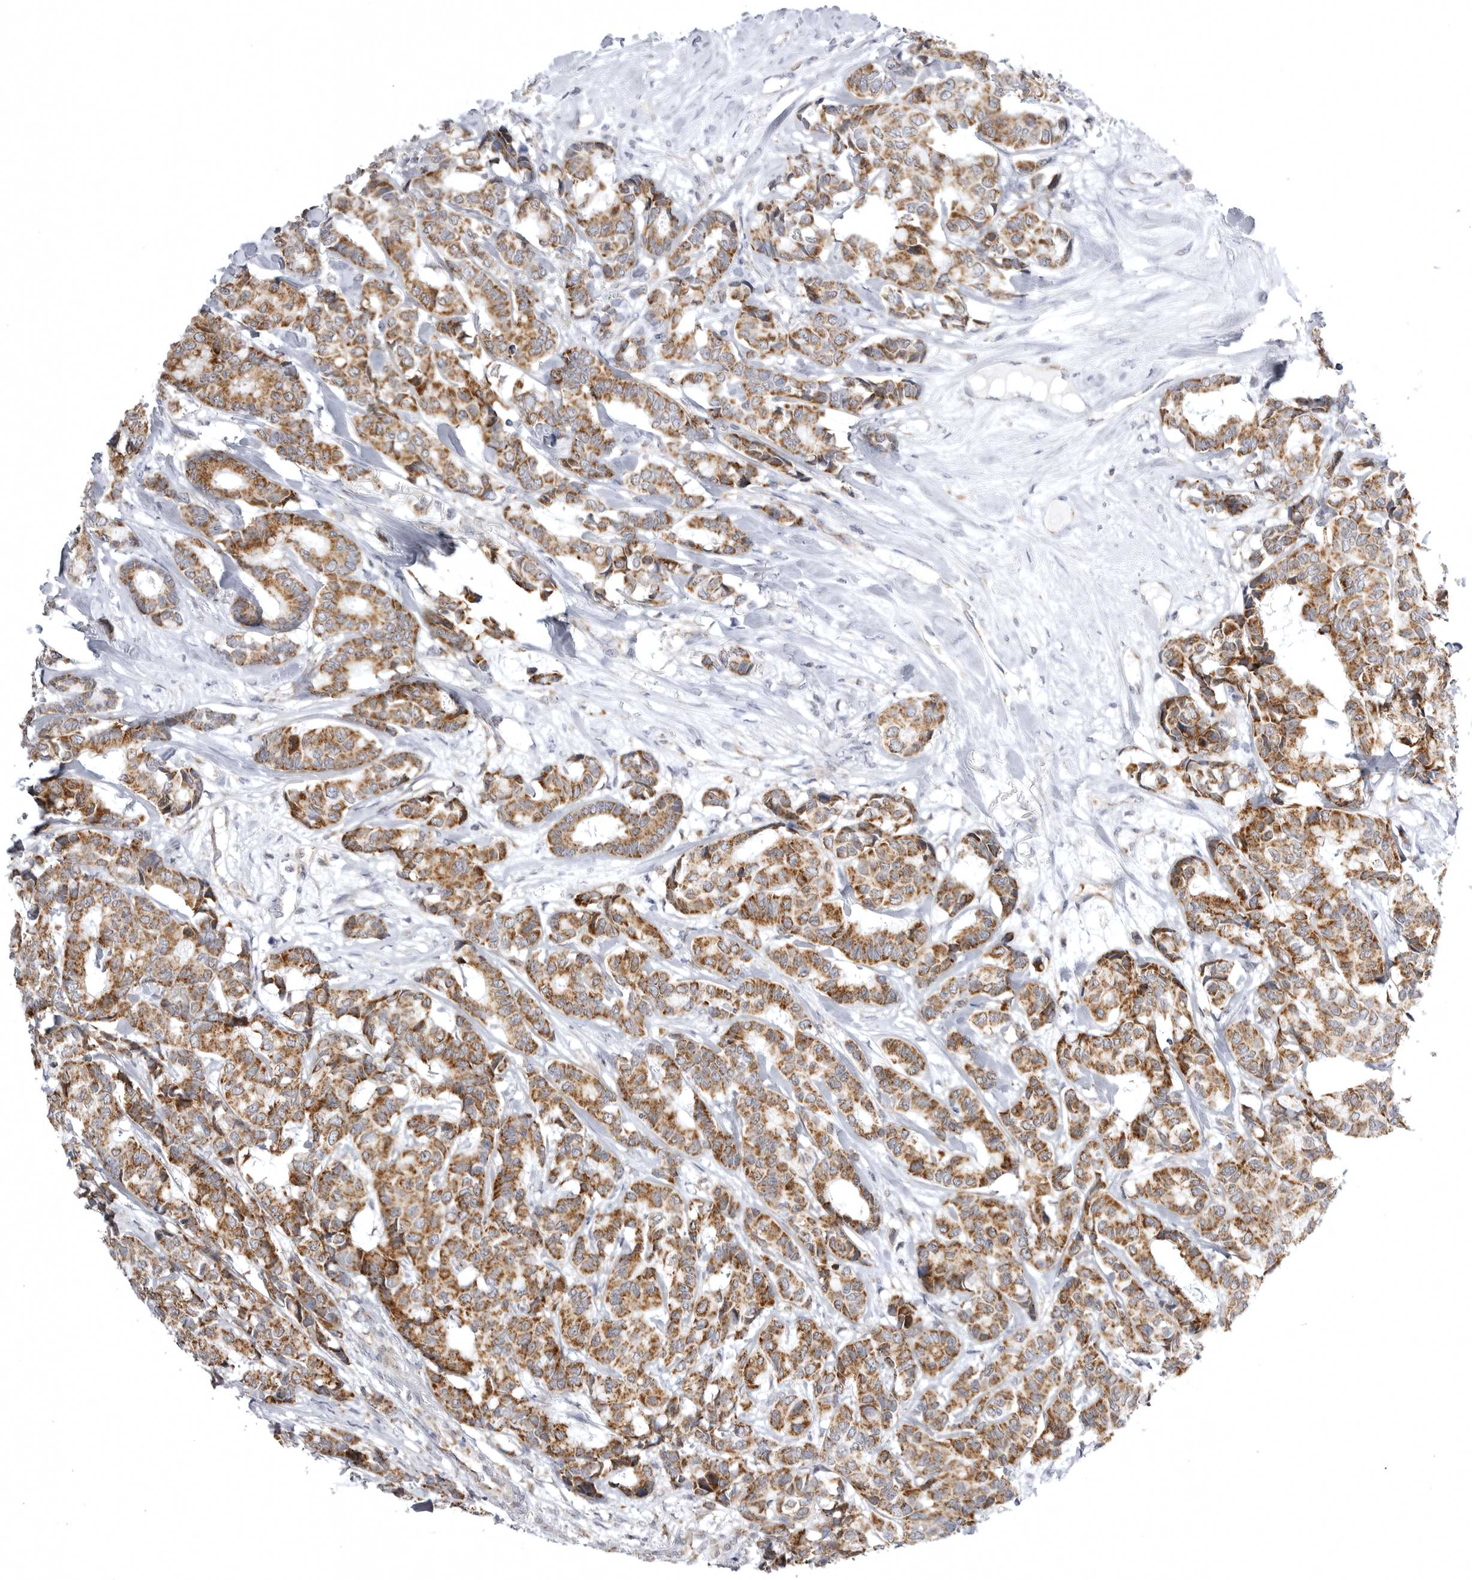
{"staining": {"intensity": "moderate", "quantity": ">75%", "location": "cytoplasmic/membranous"}, "tissue": "breast cancer", "cell_type": "Tumor cells", "image_type": "cancer", "snomed": [{"axis": "morphology", "description": "Duct carcinoma"}, {"axis": "topography", "description": "Breast"}], "caption": "This micrograph exhibits immunohistochemistry (IHC) staining of human breast cancer (infiltrating ductal carcinoma), with medium moderate cytoplasmic/membranous staining in about >75% of tumor cells.", "gene": "TUFM", "patient": {"sex": "female", "age": 87}}